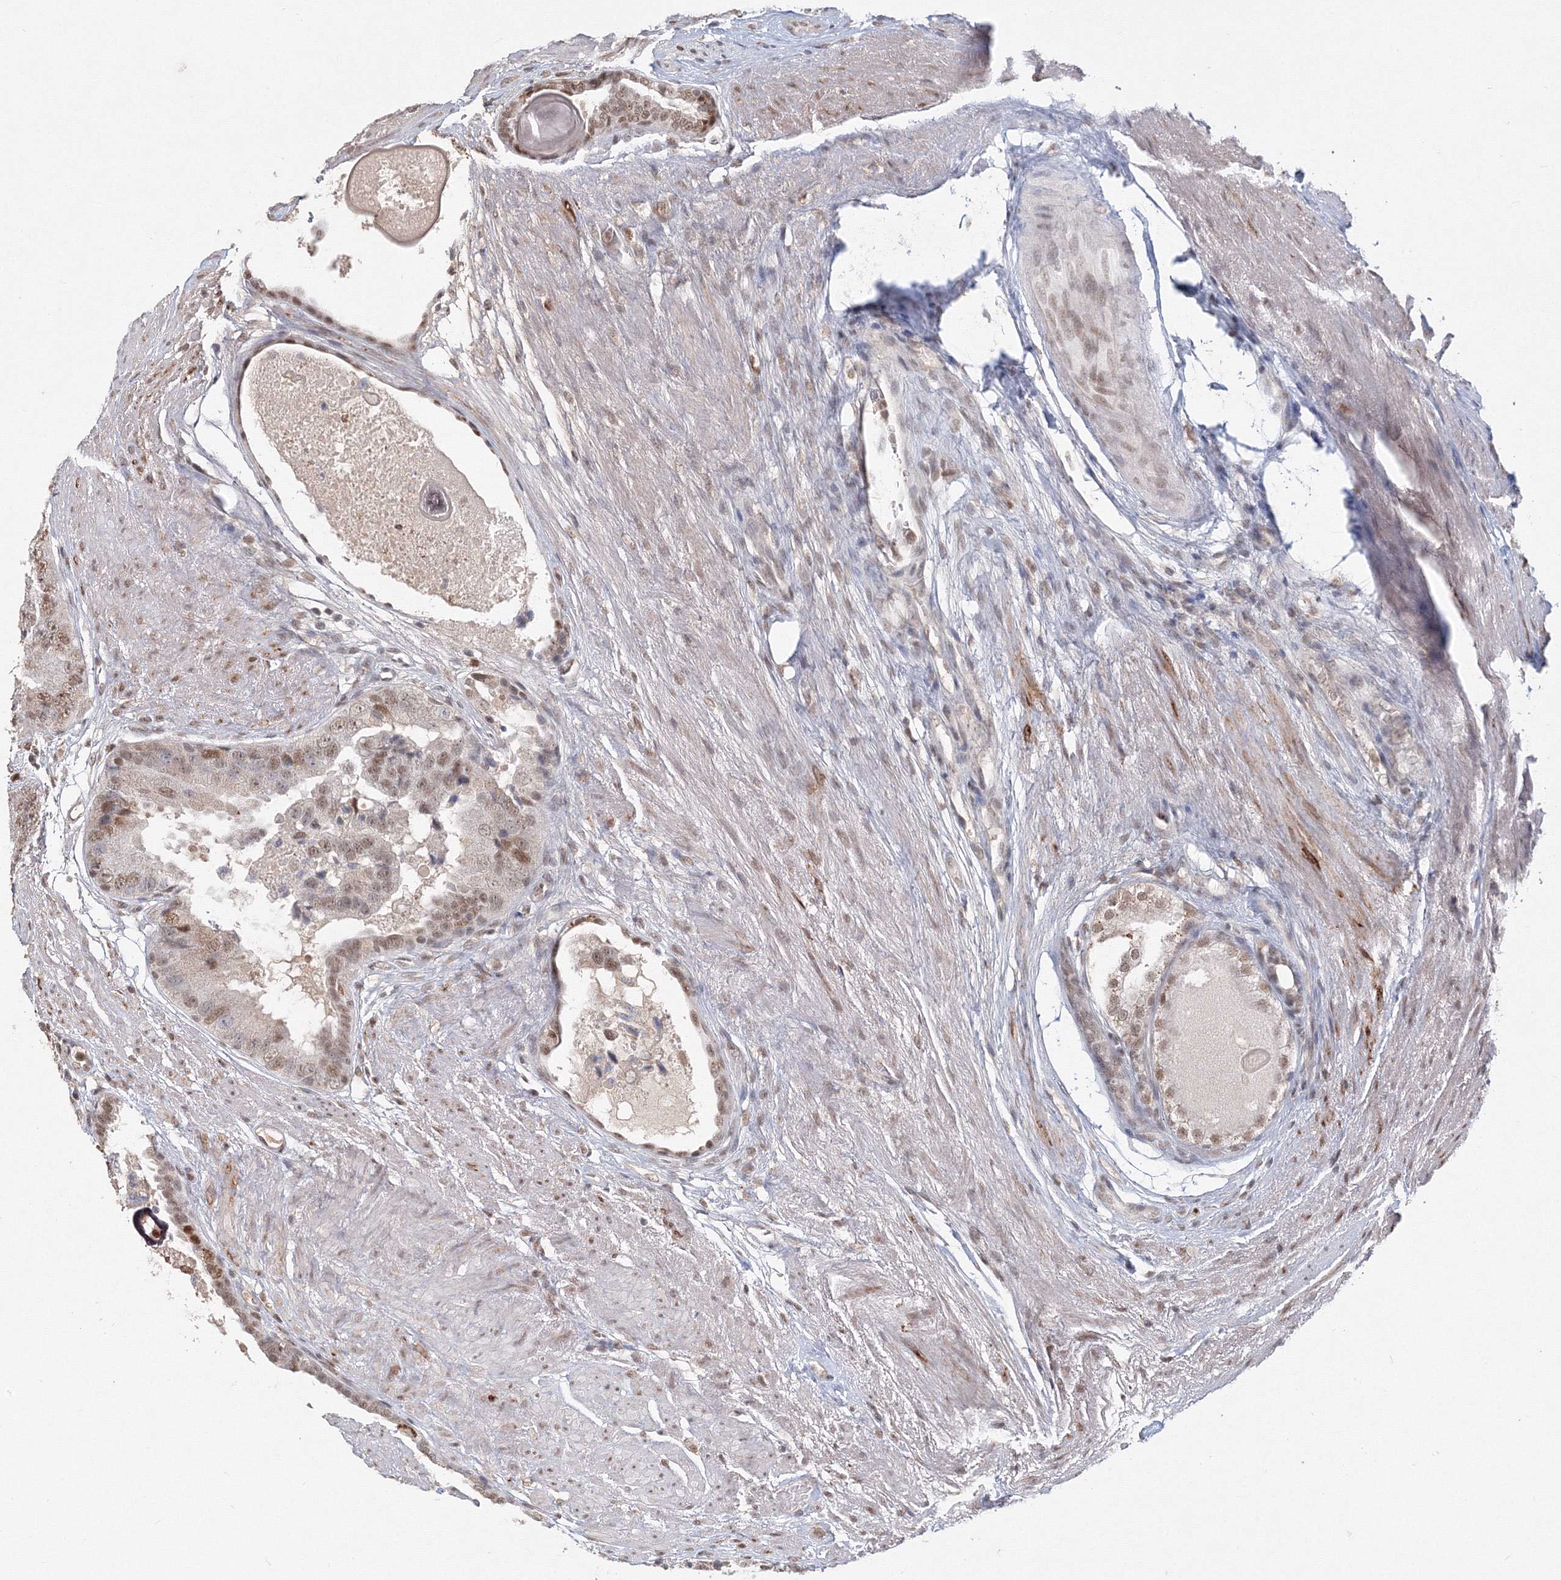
{"staining": {"intensity": "moderate", "quantity": "25%-75%", "location": "nuclear"}, "tissue": "prostate cancer", "cell_type": "Tumor cells", "image_type": "cancer", "snomed": [{"axis": "morphology", "description": "Adenocarcinoma, High grade"}, {"axis": "topography", "description": "Prostate"}], "caption": "An immunohistochemistry histopathology image of neoplastic tissue is shown. Protein staining in brown highlights moderate nuclear positivity in high-grade adenocarcinoma (prostate) within tumor cells.", "gene": "IWS1", "patient": {"sex": "male", "age": 70}}